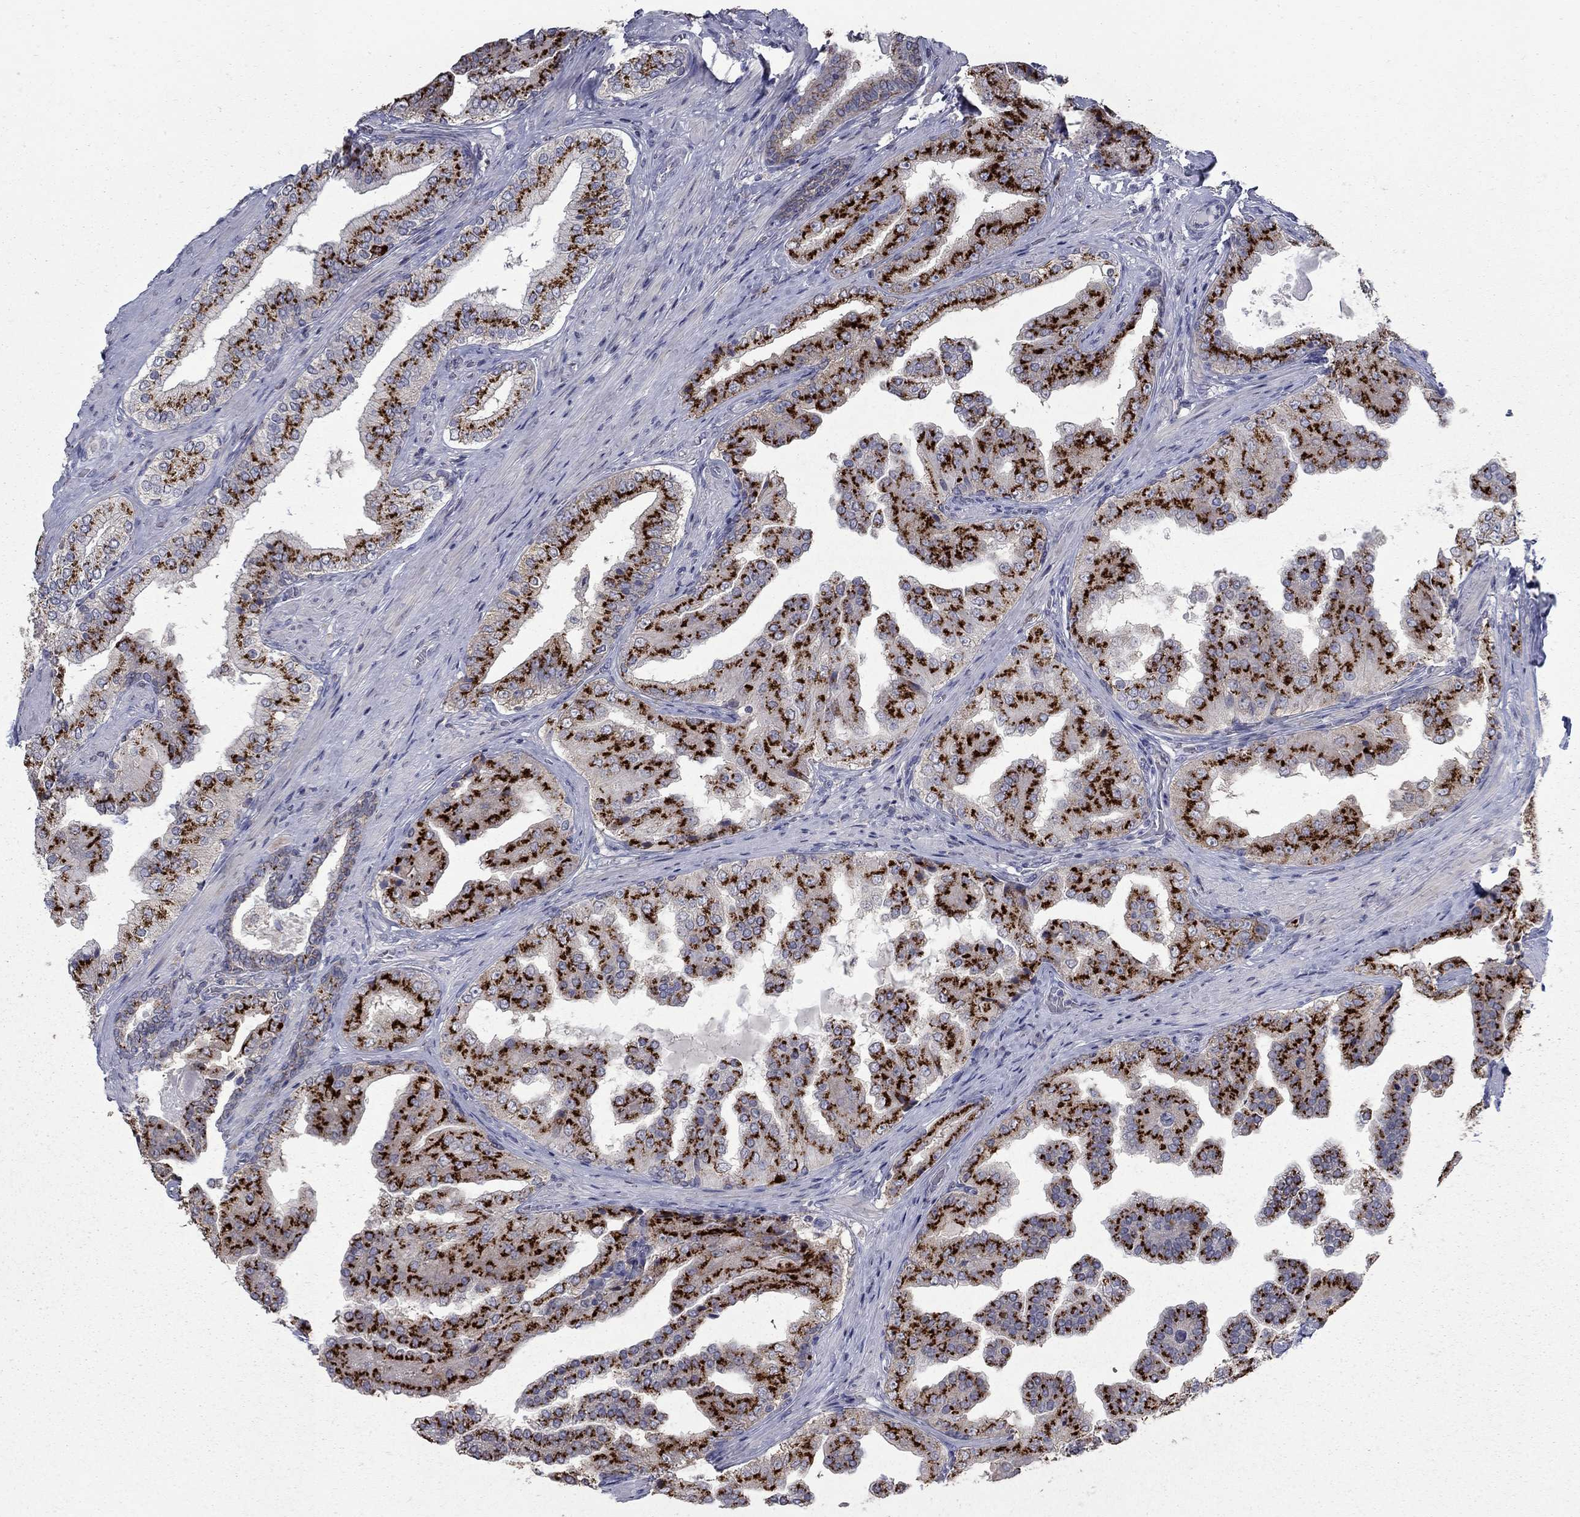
{"staining": {"intensity": "strong", "quantity": ">75%", "location": "cytoplasmic/membranous"}, "tissue": "prostate cancer", "cell_type": "Tumor cells", "image_type": "cancer", "snomed": [{"axis": "morphology", "description": "Adenocarcinoma, Low grade"}, {"axis": "topography", "description": "Prostate and seminal vesicle, NOS"}], "caption": "This histopathology image displays prostate cancer stained with IHC to label a protein in brown. The cytoplasmic/membranous of tumor cells show strong positivity for the protein. Nuclei are counter-stained blue.", "gene": "KIAA0319L", "patient": {"sex": "male", "age": 61}}